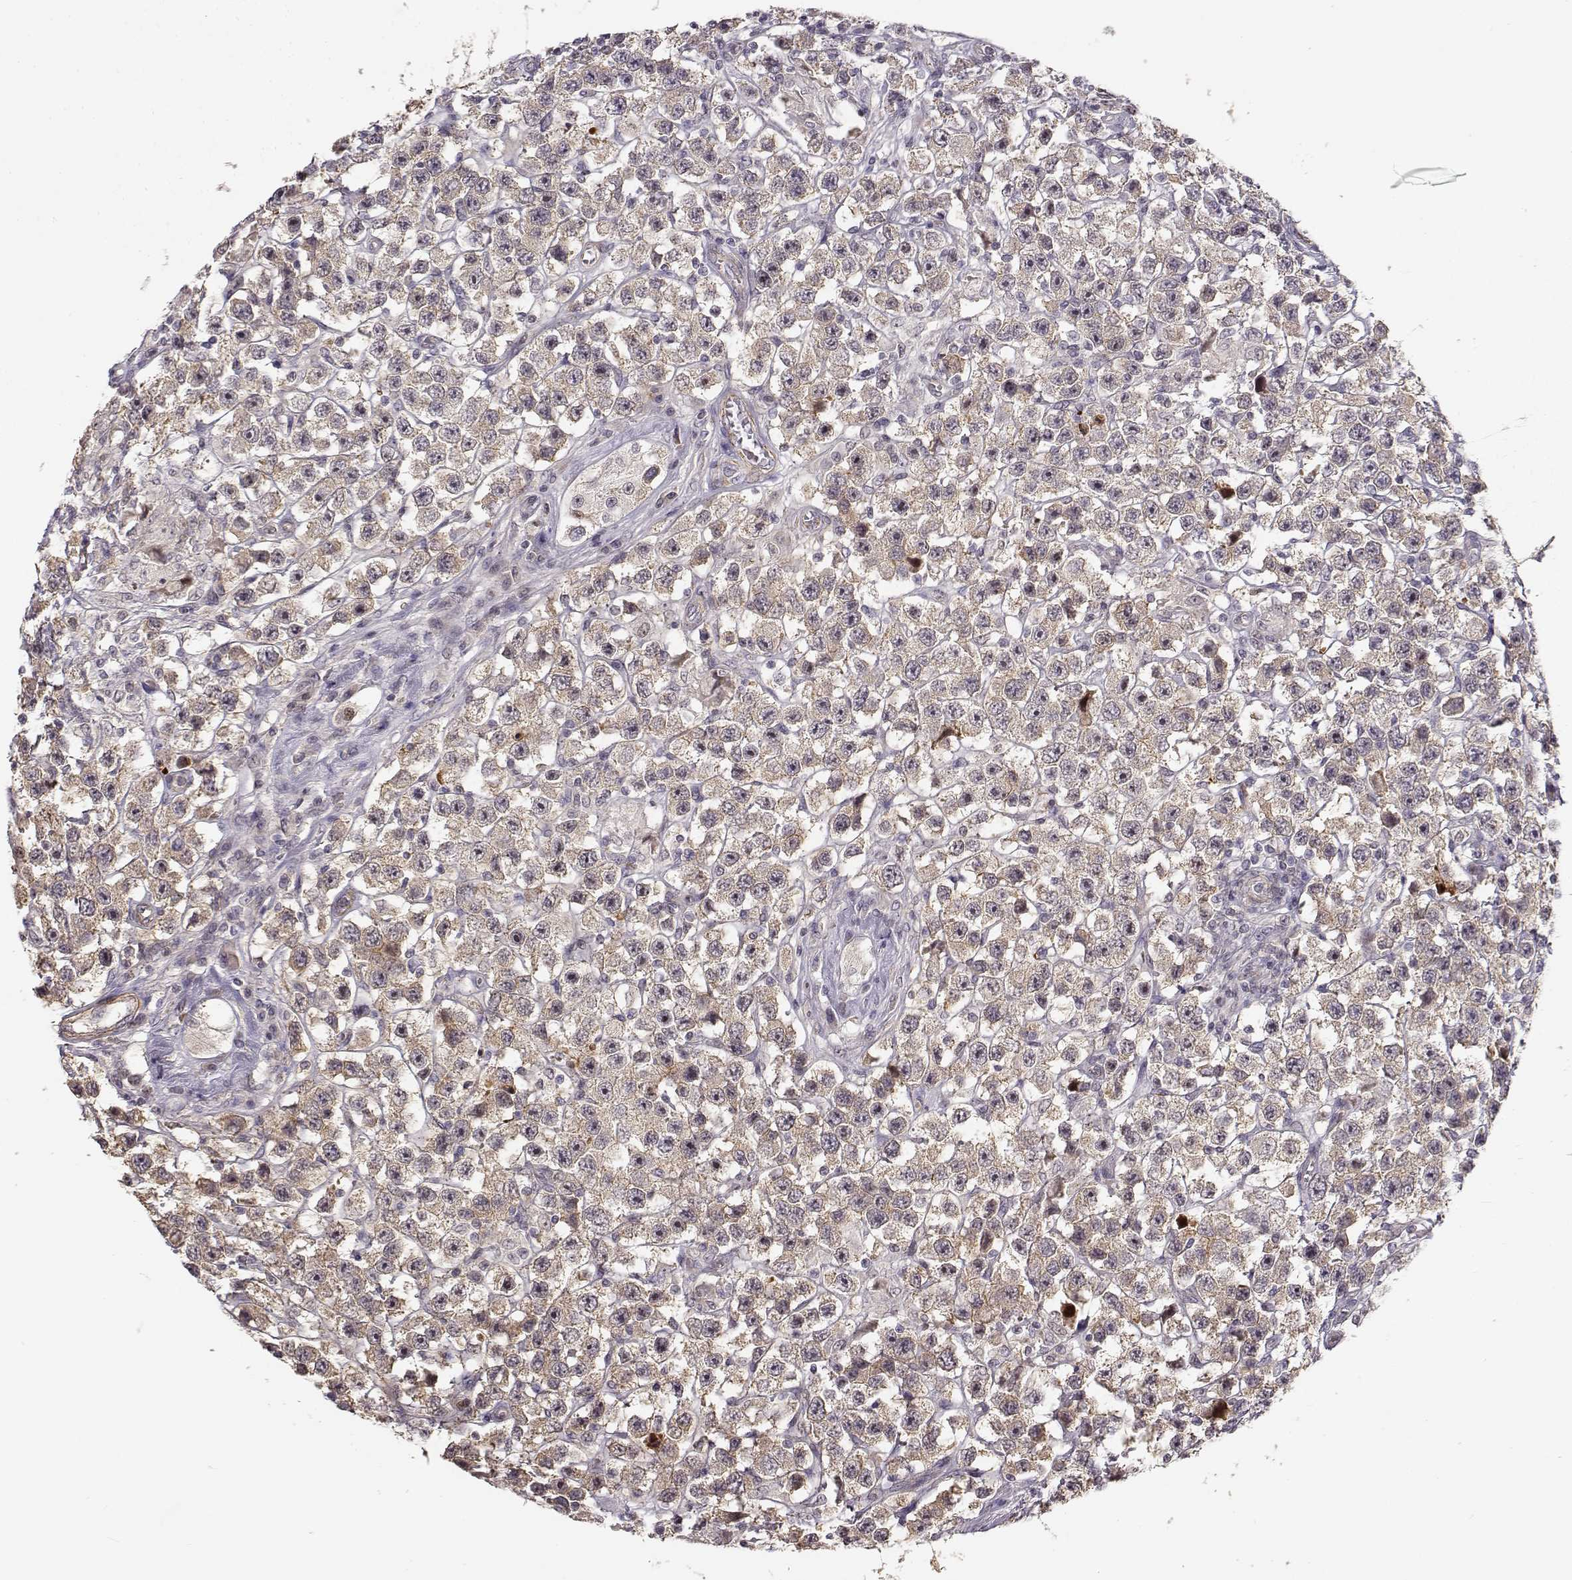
{"staining": {"intensity": "weak", "quantity": ">75%", "location": "cytoplasmic/membranous"}, "tissue": "testis cancer", "cell_type": "Tumor cells", "image_type": "cancer", "snomed": [{"axis": "morphology", "description": "Seminoma, NOS"}, {"axis": "topography", "description": "Testis"}], "caption": "Immunohistochemical staining of human testis cancer exhibits low levels of weak cytoplasmic/membranous expression in approximately >75% of tumor cells.", "gene": "RGS9BP", "patient": {"sex": "male", "age": 45}}